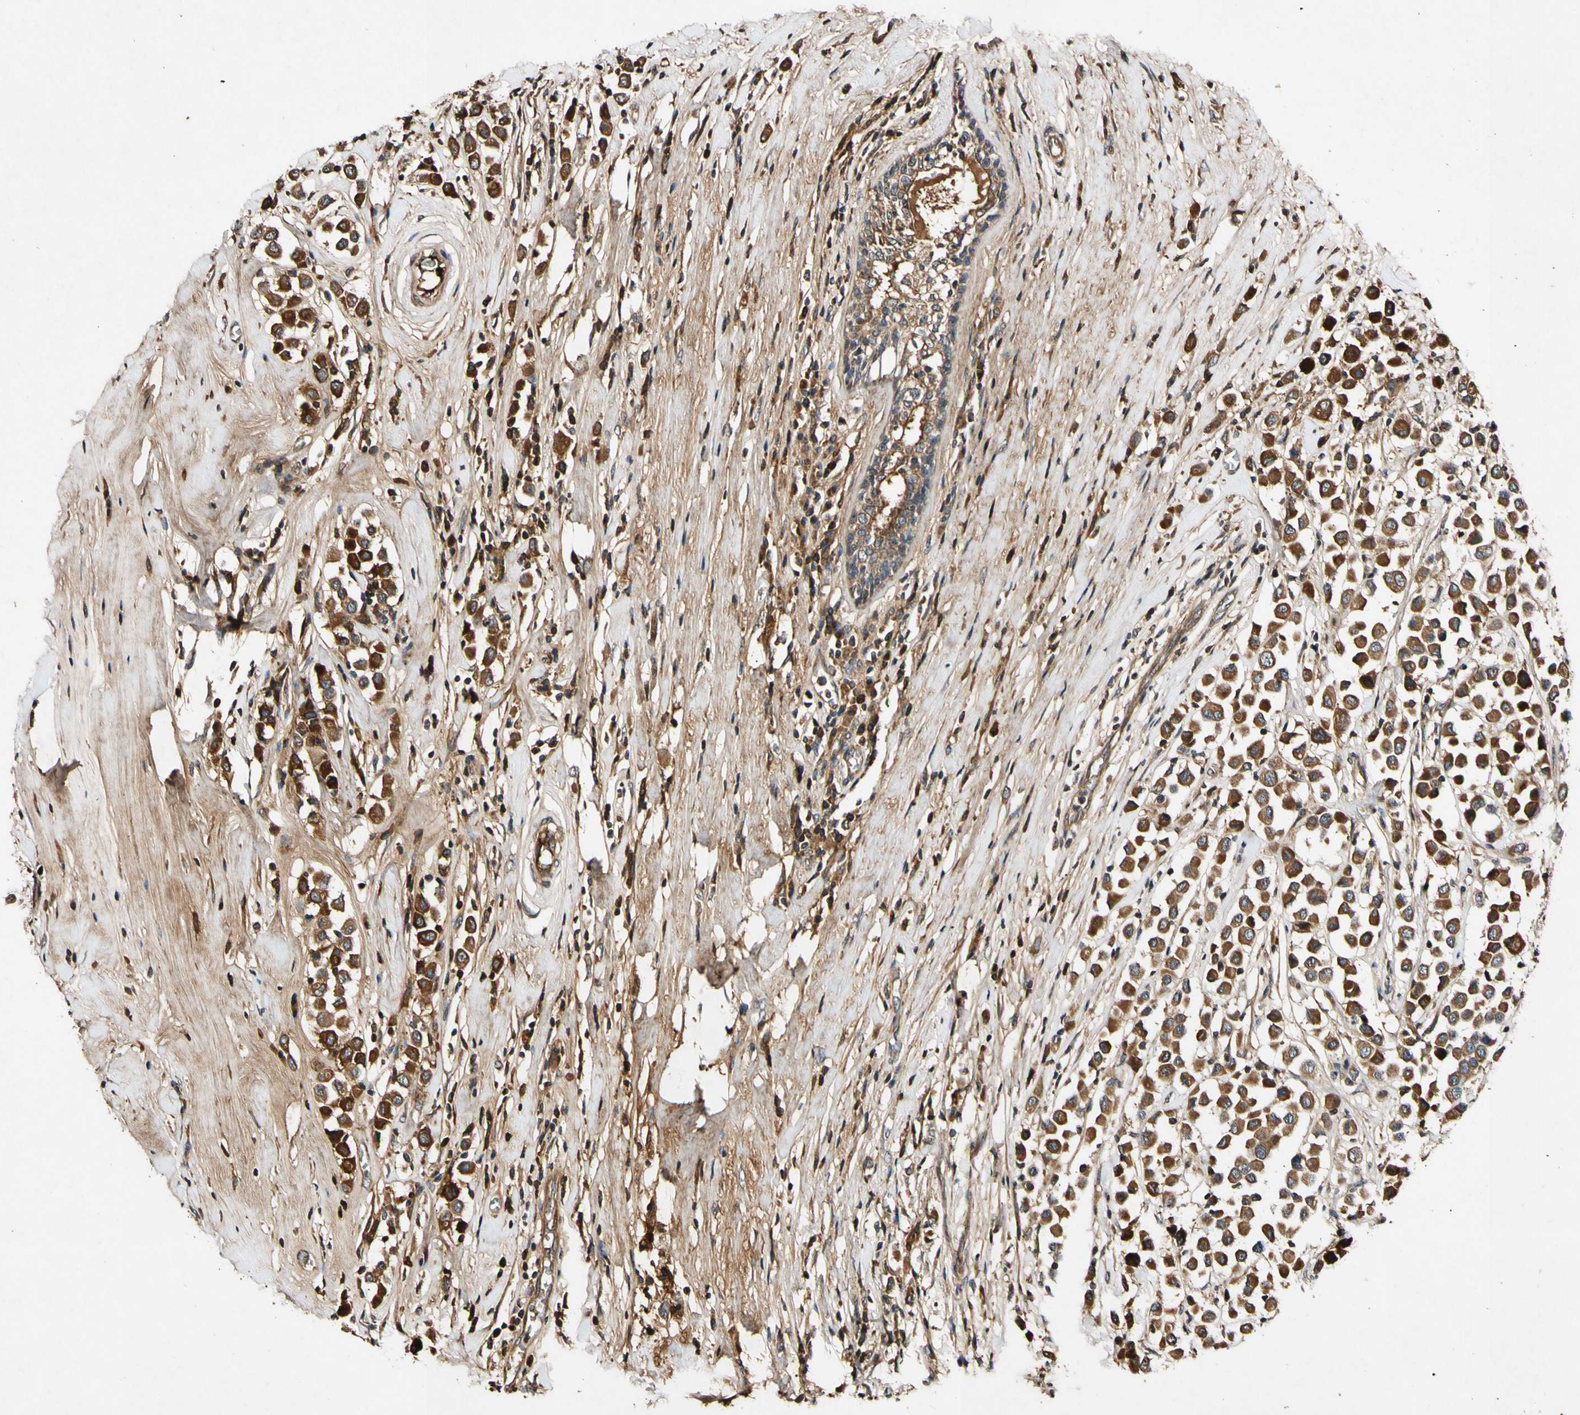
{"staining": {"intensity": "strong", "quantity": ">75%", "location": "cytoplasmic/membranous"}, "tissue": "breast cancer", "cell_type": "Tumor cells", "image_type": "cancer", "snomed": [{"axis": "morphology", "description": "Duct carcinoma"}, {"axis": "topography", "description": "Breast"}], "caption": "Approximately >75% of tumor cells in breast cancer exhibit strong cytoplasmic/membranous protein staining as visualized by brown immunohistochemical staining.", "gene": "PLAT", "patient": {"sex": "female", "age": 61}}